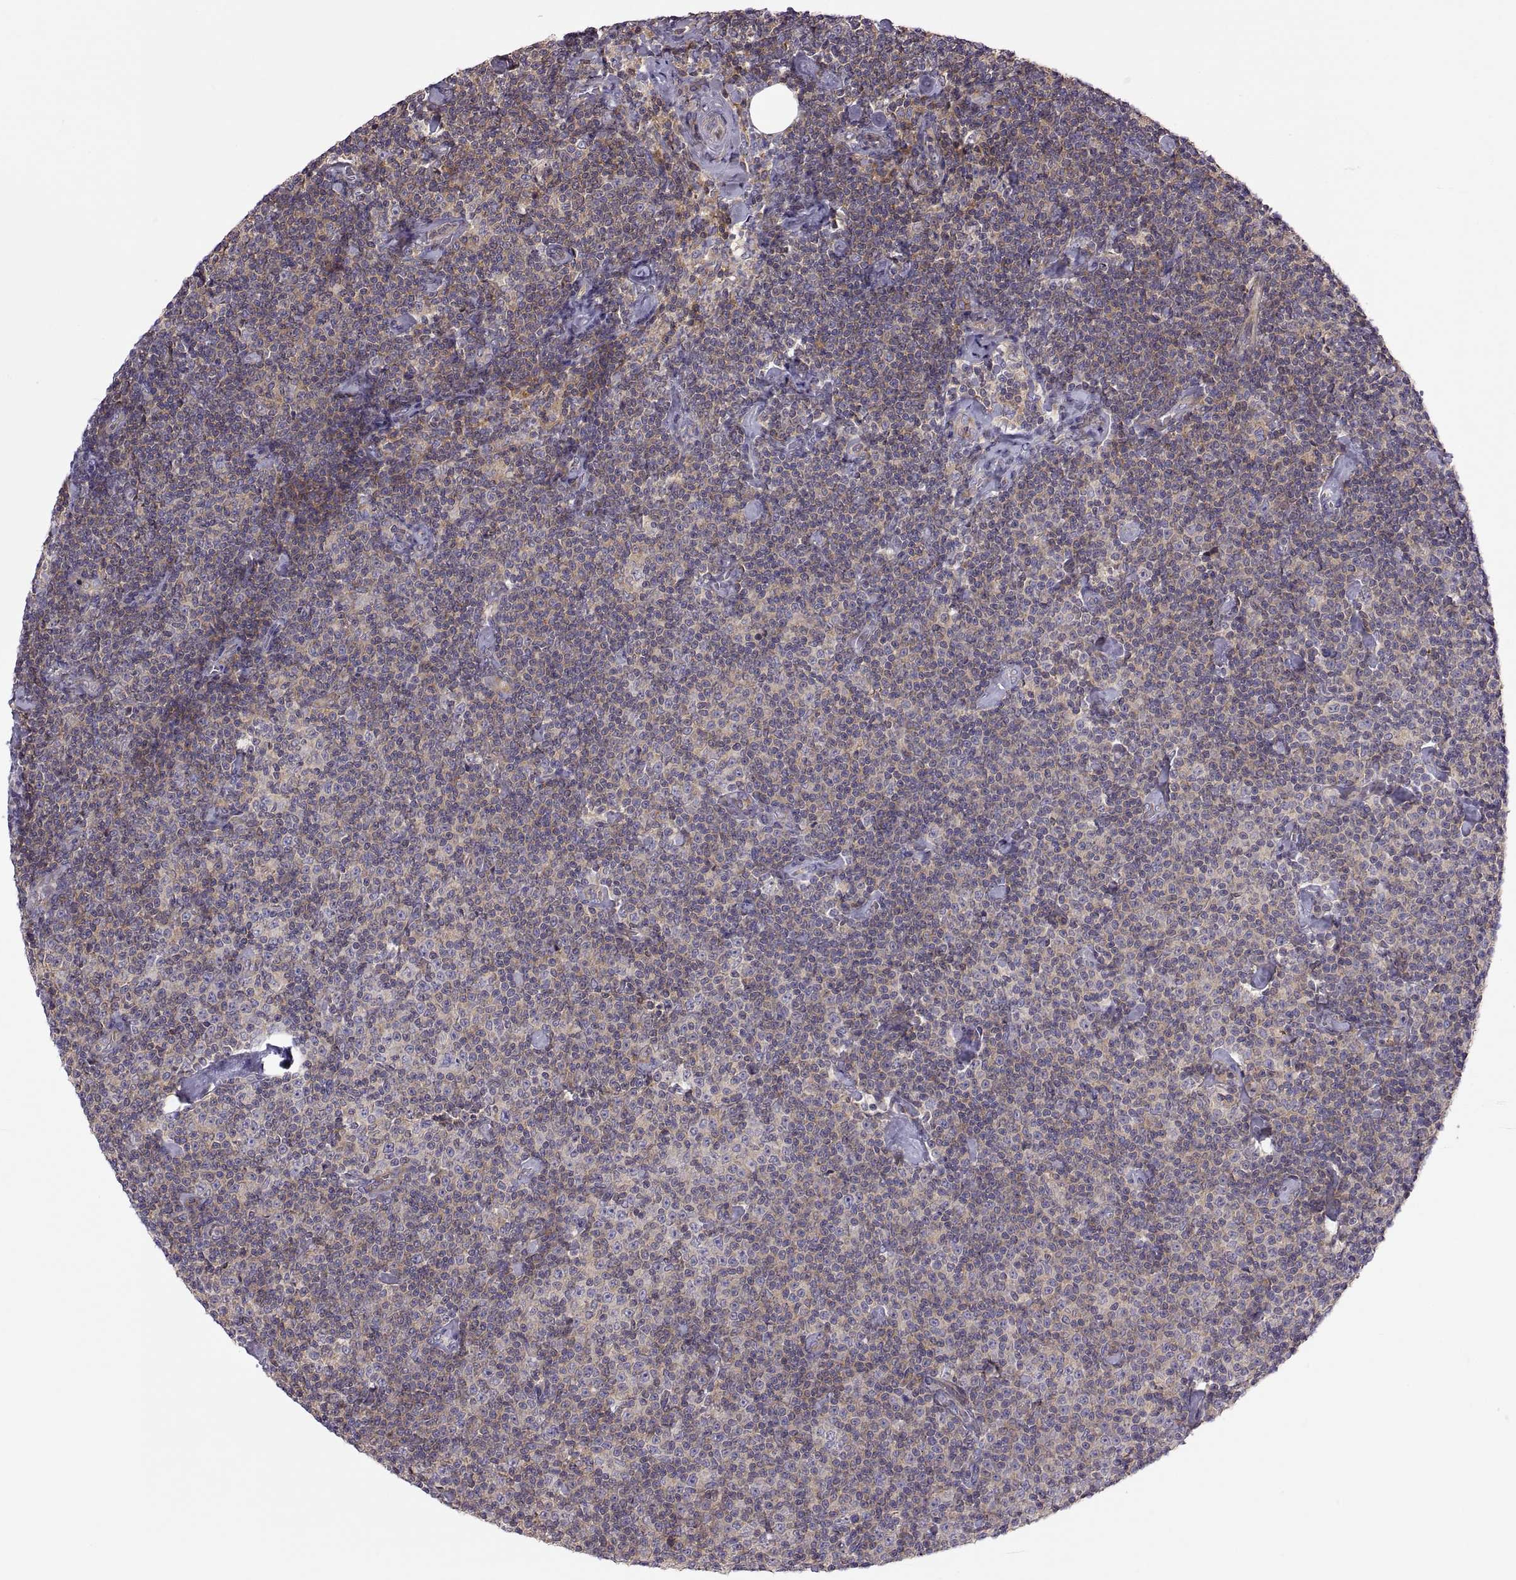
{"staining": {"intensity": "weak", "quantity": ">75%", "location": "cytoplasmic/membranous"}, "tissue": "lymphoma", "cell_type": "Tumor cells", "image_type": "cancer", "snomed": [{"axis": "morphology", "description": "Malignant lymphoma, non-Hodgkin's type, Low grade"}, {"axis": "topography", "description": "Lymph node"}], "caption": "Immunohistochemistry image of human low-grade malignant lymphoma, non-Hodgkin's type stained for a protein (brown), which exhibits low levels of weak cytoplasmic/membranous expression in approximately >75% of tumor cells.", "gene": "SPATA32", "patient": {"sex": "male", "age": 81}}